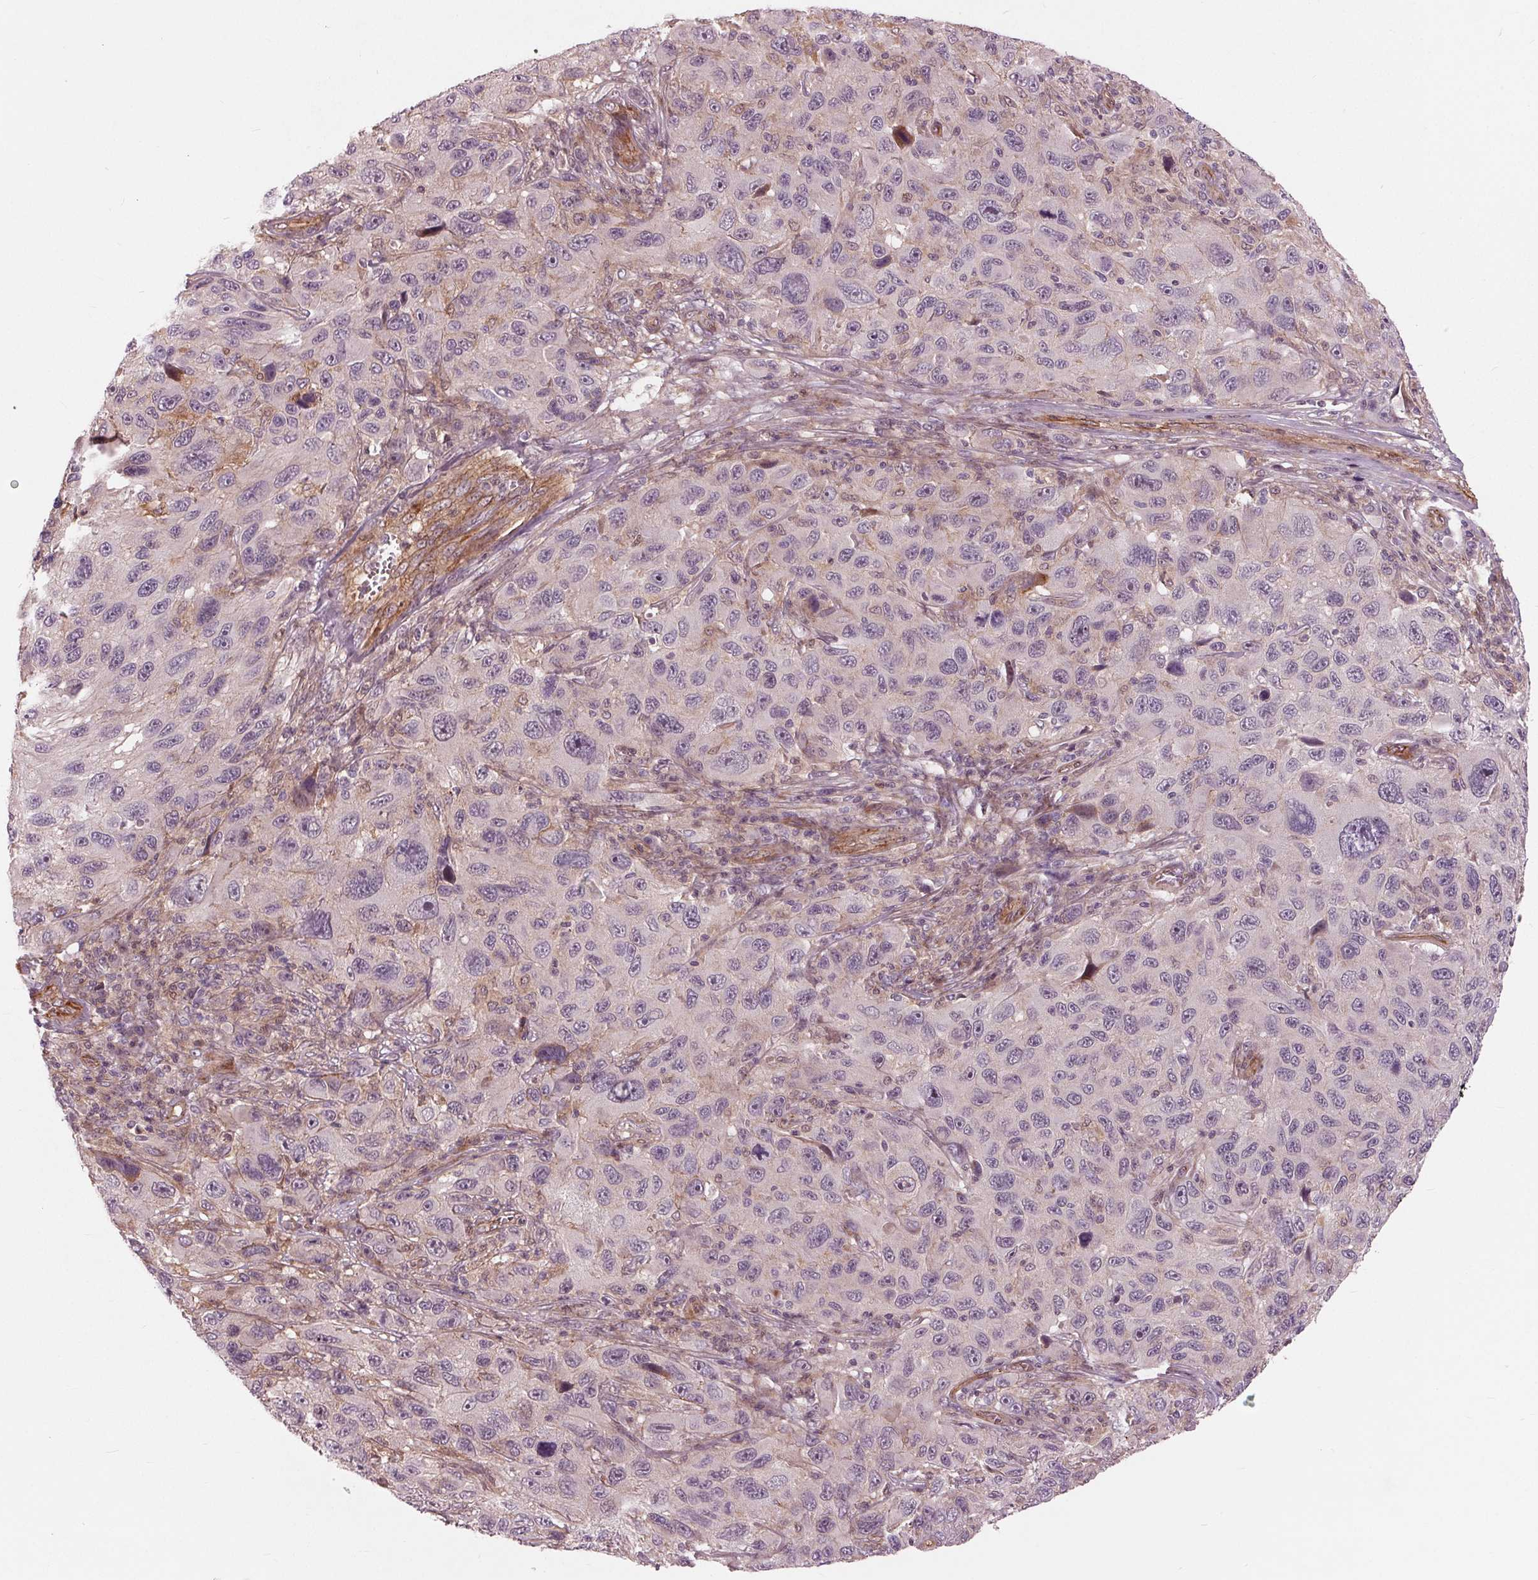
{"staining": {"intensity": "negative", "quantity": "none", "location": "none"}, "tissue": "melanoma", "cell_type": "Tumor cells", "image_type": "cancer", "snomed": [{"axis": "morphology", "description": "Malignant melanoma, NOS"}, {"axis": "topography", "description": "Skin"}], "caption": "The immunohistochemistry (IHC) photomicrograph has no significant positivity in tumor cells of malignant melanoma tissue.", "gene": "TXNIP", "patient": {"sex": "male", "age": 53}}